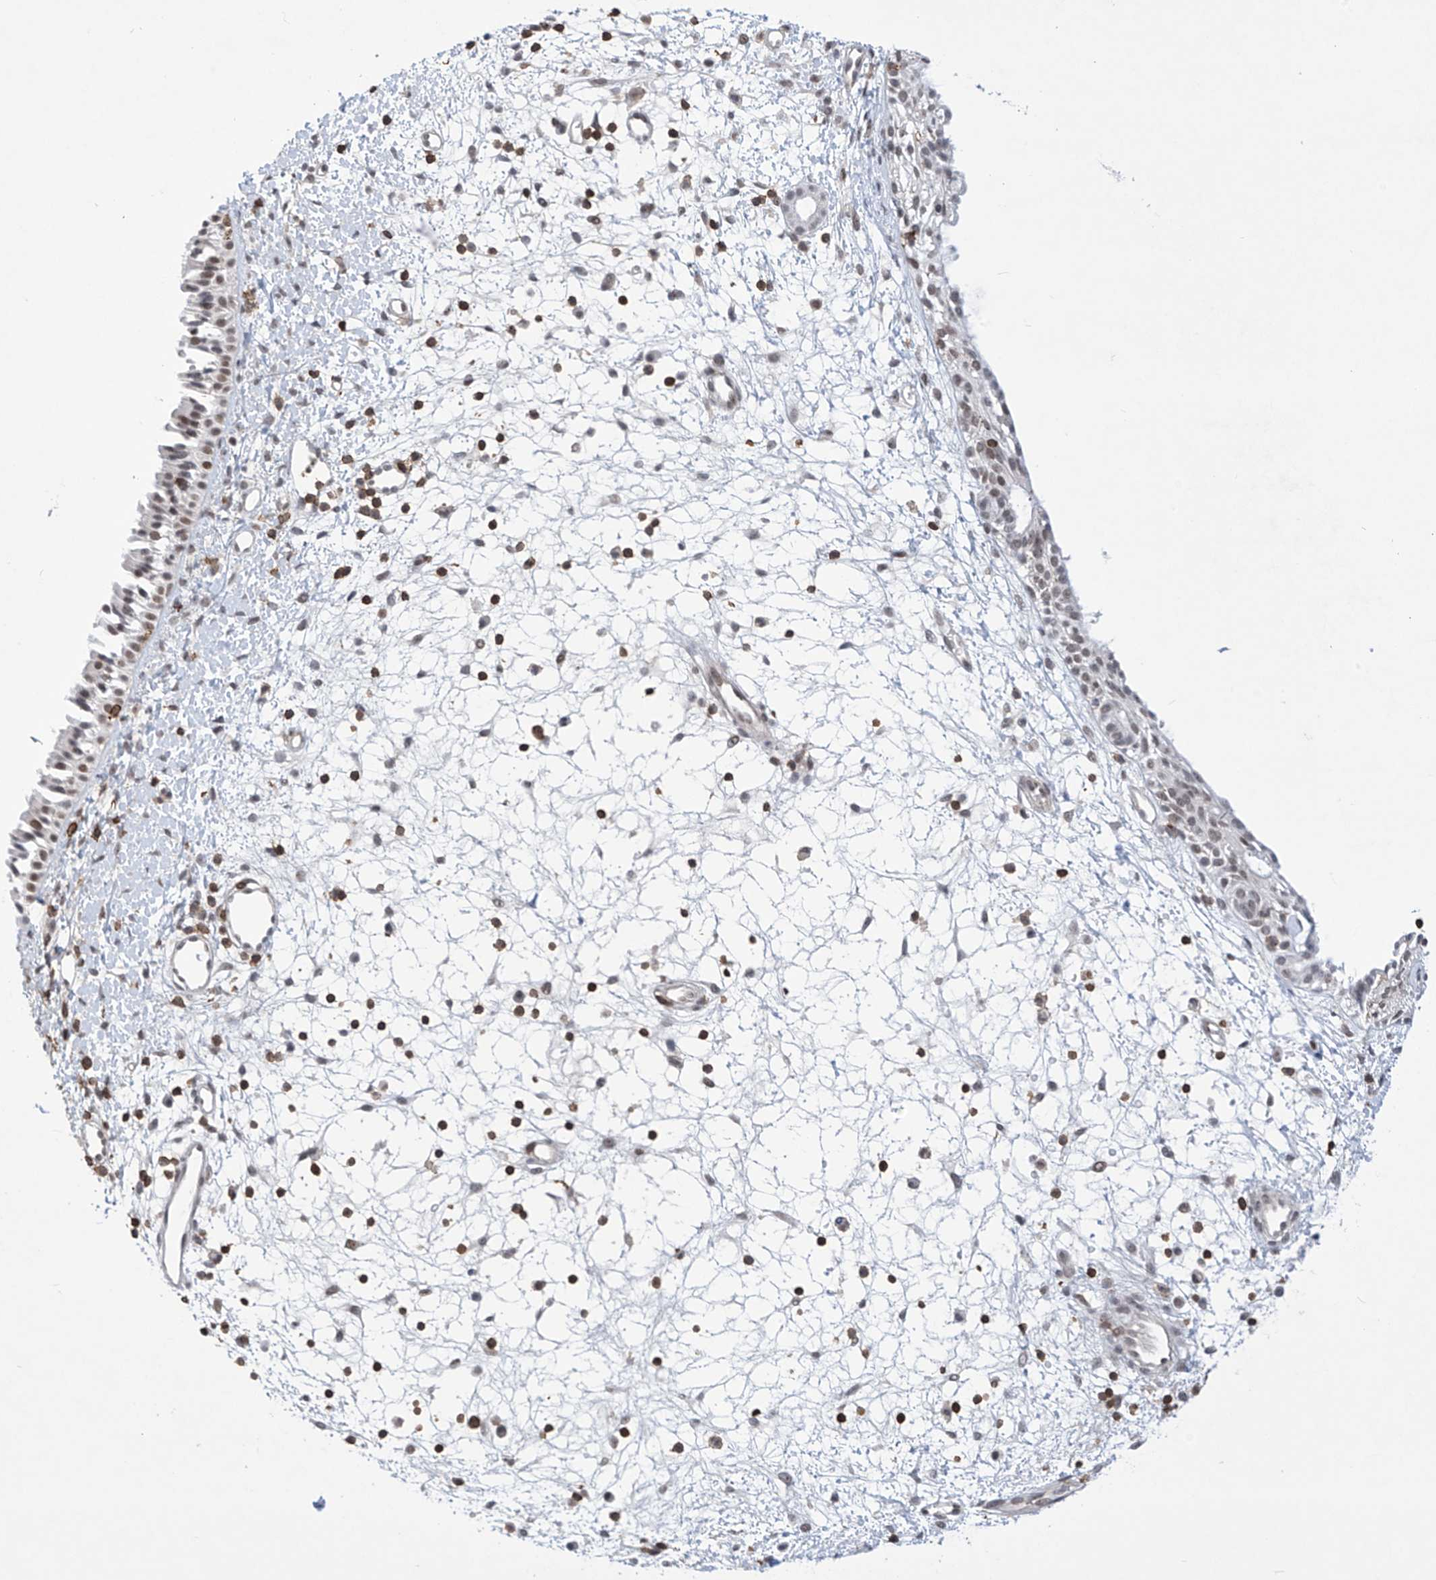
{"staining": {"intensity": "moderate", "quantity": ">75%", "location": "nuclear"}, "tissue": "nasopharynx", "cell_type": "Respiratory epithelial cells", "image_type": "normal", "snomed": [{"axis": "morphology", "description": "Normal tissue, NOS"}, {"axis": "topography", "description": "Nasopharynx"}], "caption": "Immunohistochemical staining of normal nasopharynx demonstrates medium levels of moderate nuclear staining in approximately >75% of respiratory epithelial cells. (DAB (3,3'-diaminobenzidine) IHC with brightfield microscopy, high magnification).", "gene": "MSL3", "patient": {"sex": "male", "age": 22}}